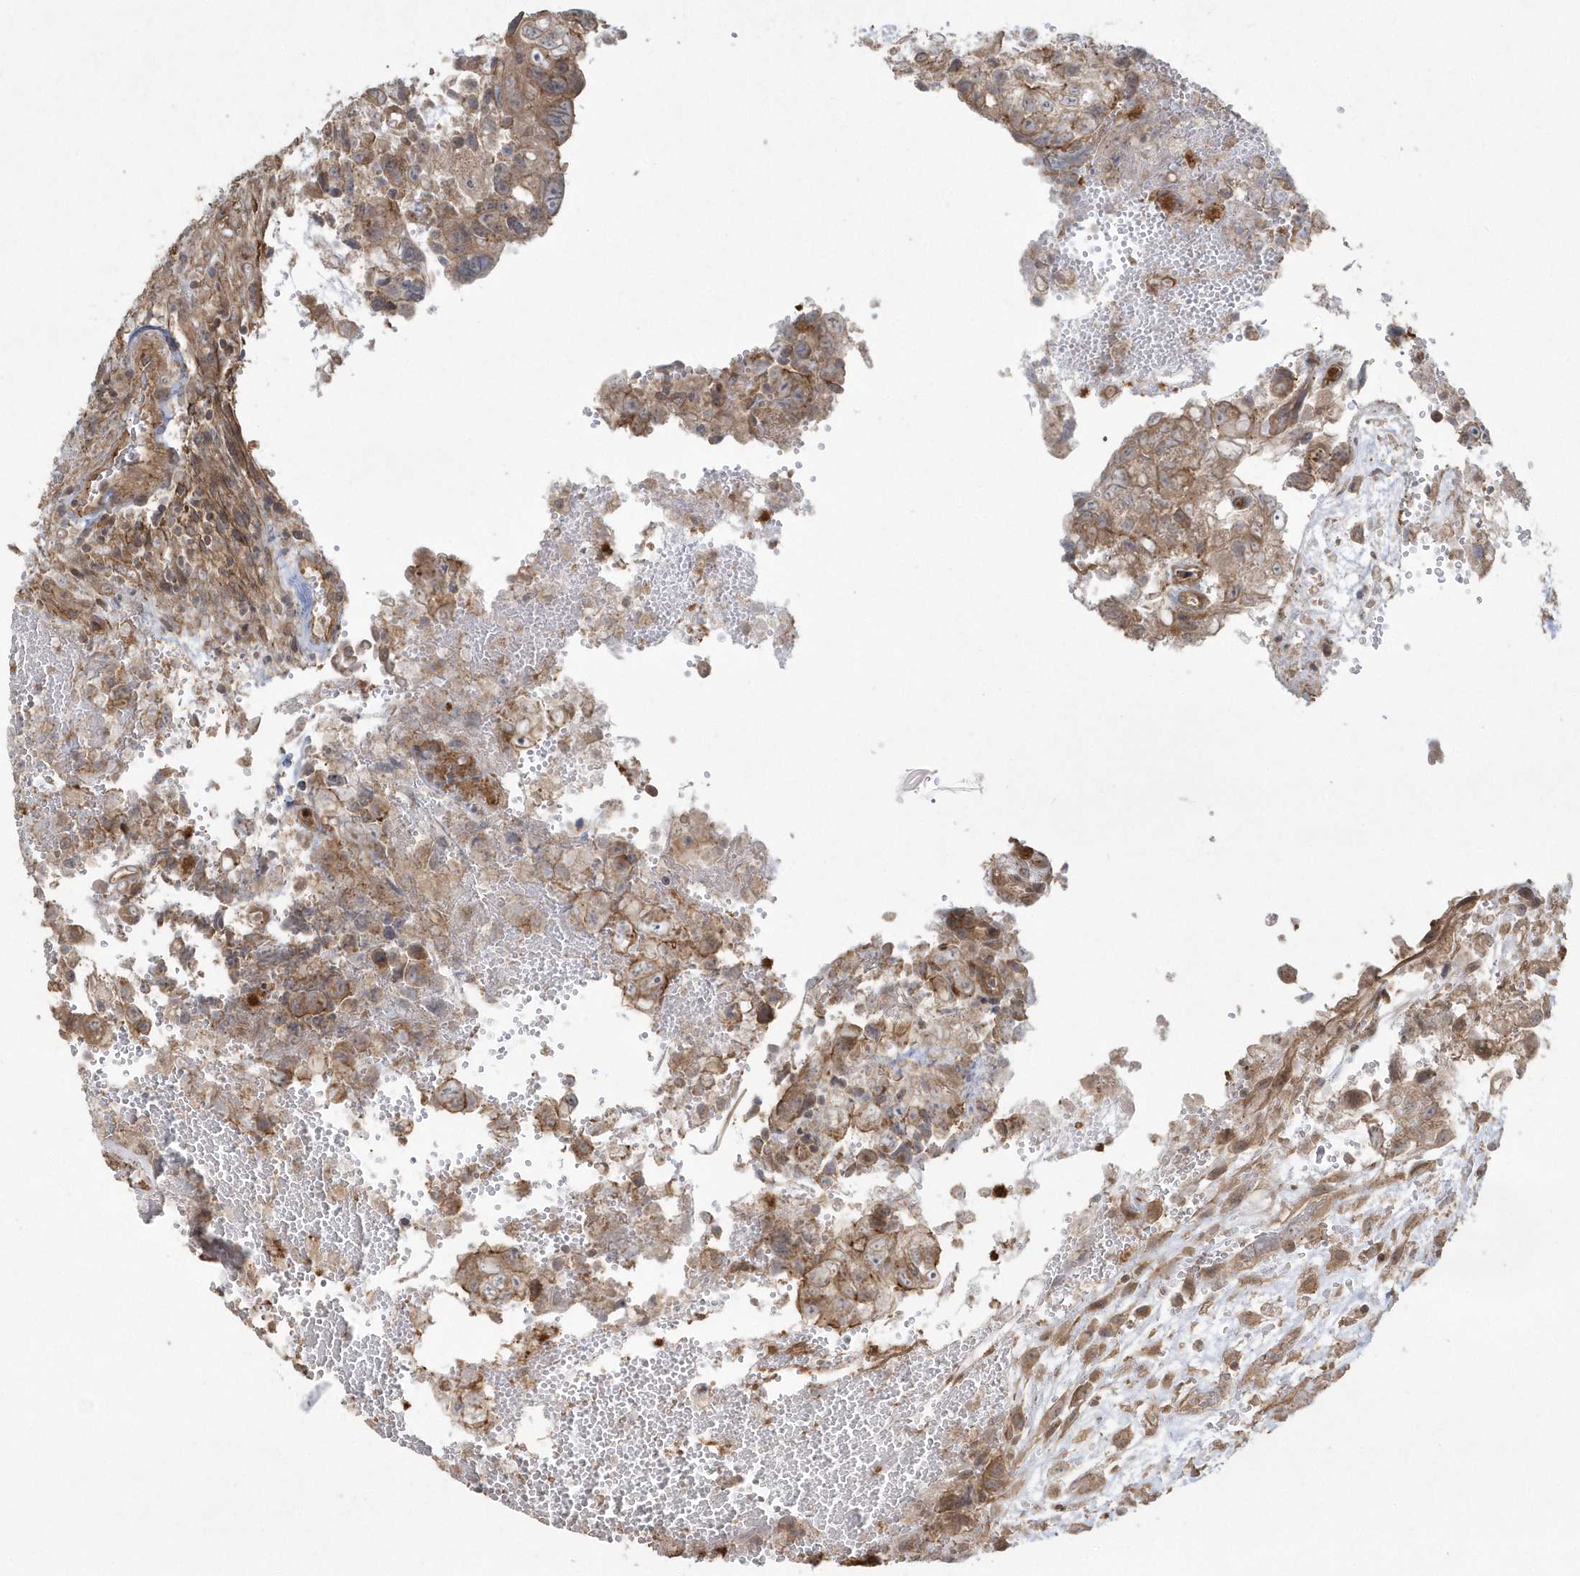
{"staining": {"intensity": "moderate", "quantity": ">75%", "location": "cytoplasmic/membranous"}, "tissue": "testis cancer", "cell_type": "Tumor cells", "image_type": "cancer", "snomed": [{"axis": "morphology", "description": "Carcinoma, Embryonal, NOS"}, {"axis": "topography", "description": "Testis"}], "caption": "Immunohistochemistry (DAB (3,3'-diaminobenzidine)) staining of human testis embryonal carcinoma exhibits moderate cytoplasmic/membranous protein positivity in about >75% of tumor cells.", "gene": "ARMC8", "patient": {"sex": "male", "age": 37}}